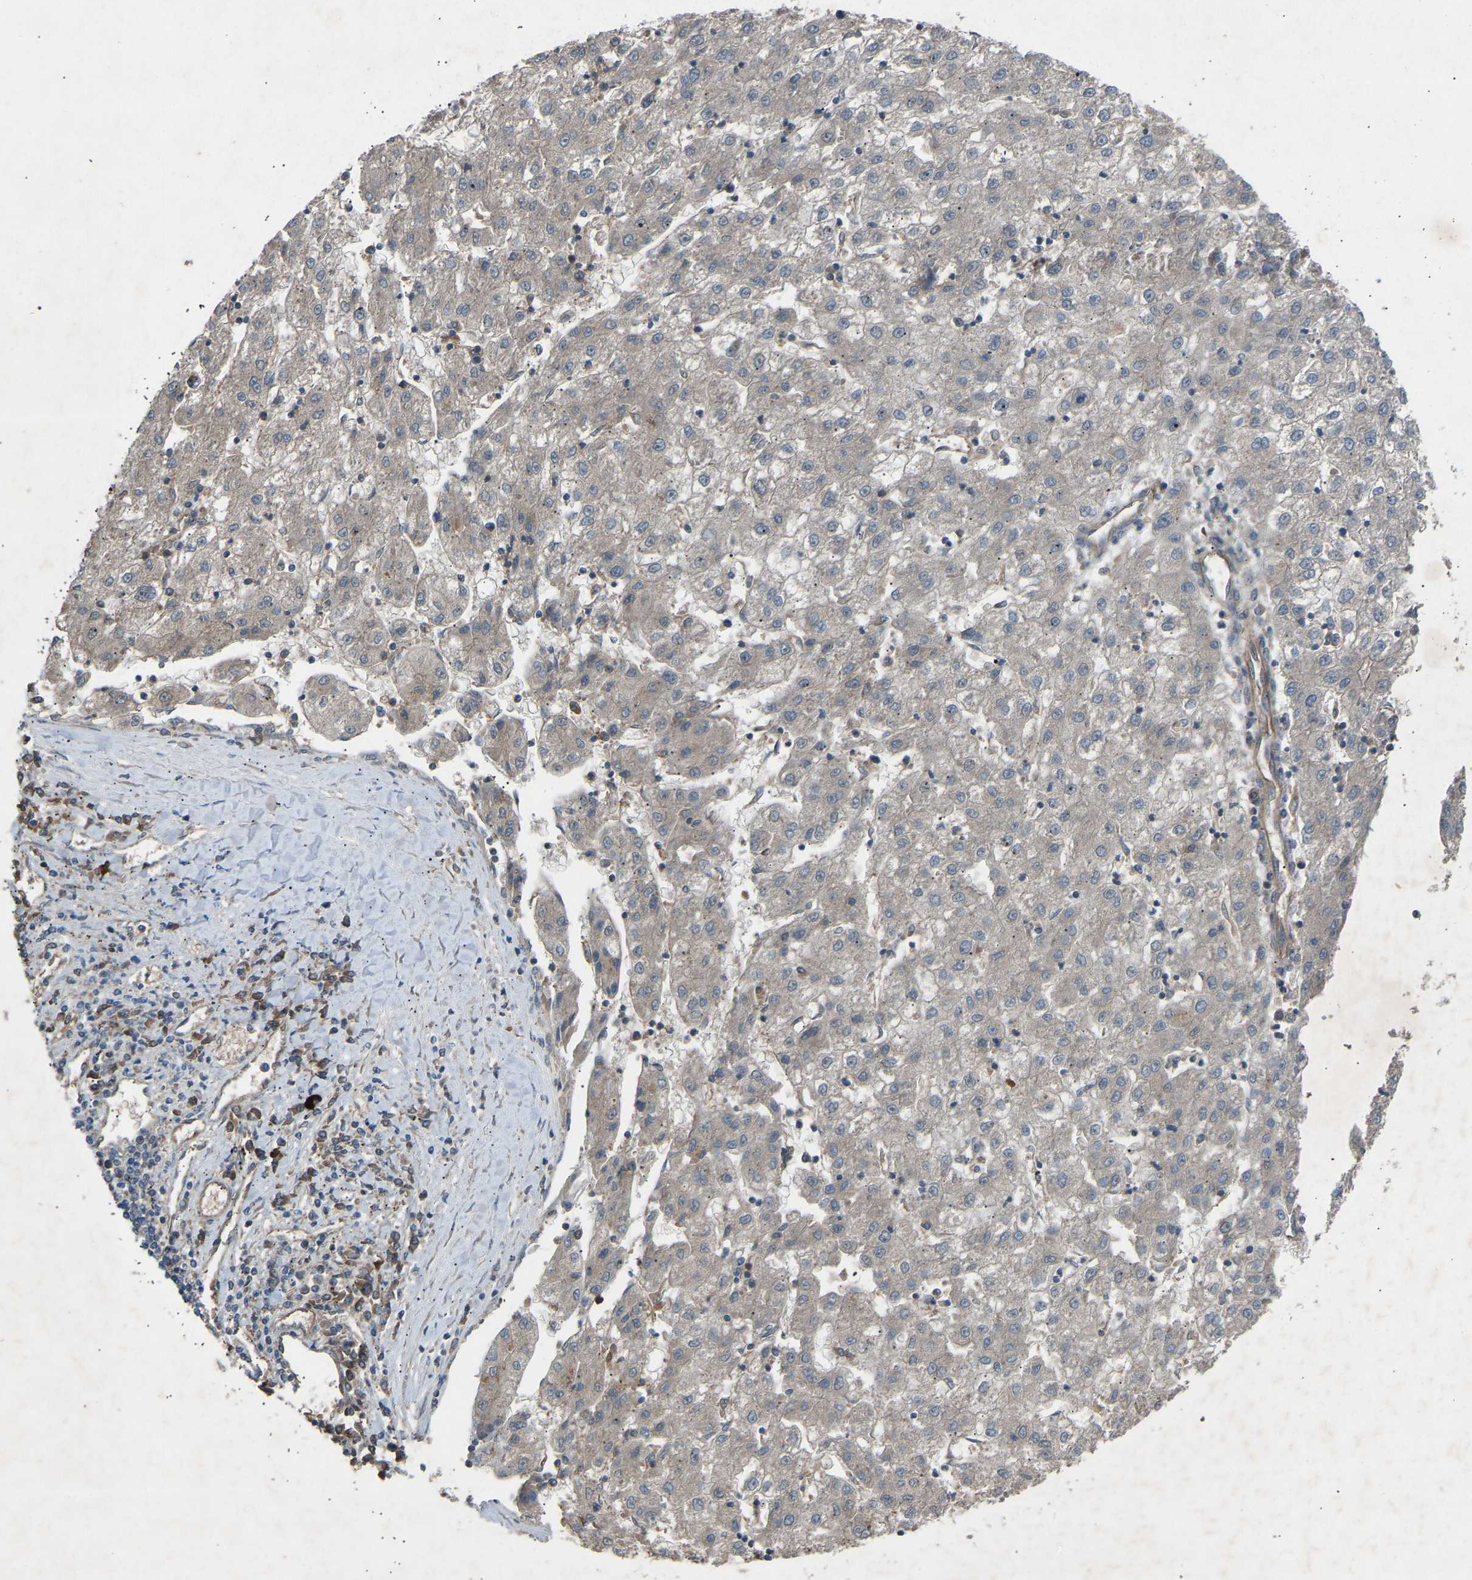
{"staining": {"intensity": "negative", "quantity": "none", "location": "none"}, "tissue": "liver cancer", "cell_type": "Tumor cells", "image_type": "cancer", "snomed": [{"axis": "morphology", "description": "Carcinoma, Hepatocellular, NOS"}, {"axis": "topography", "description": "Liver"}], "caption": "Tumor cells are negative for brown protein staining in liver hepatocellular carcinoma. (Brightfield microscopy of DAB IHC at high magnification).", "gene": "GAS2L1", "patient": {"sex": "male", "age": 72}}